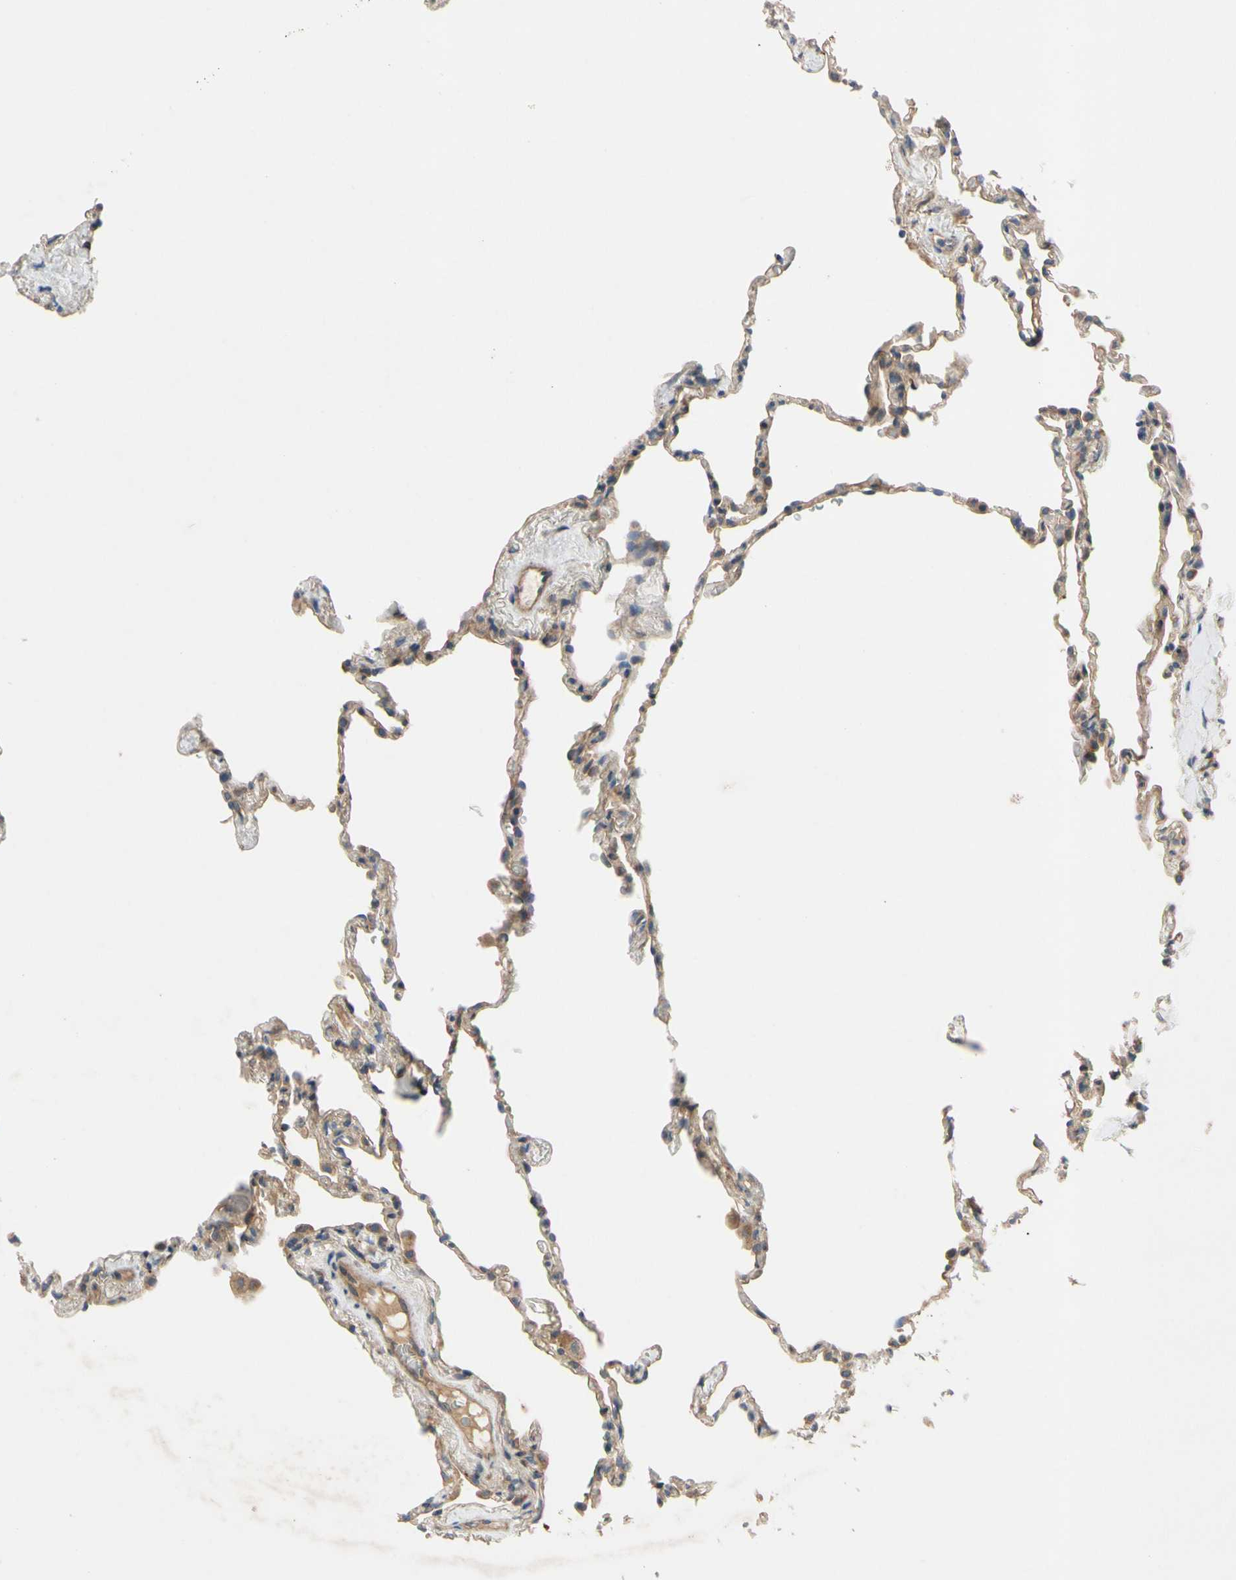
{"staining": {"intensity": "weak", "quantity": ">75%", "location": "cytoplasmic/membranous"}, "tissue": "lung", "cell_type": "Alveolar cells", "image_type": "normal", "snomed": [{"axis": "morphology", "description": "Normal tissue, NOS"}, {"axis": "topography", "description": "Lung"}], "caption": "Immunohistochemistry (DAB) staining of normal human lung shows weak cytoplasmic/membranous protein expression in about >75% of alveolar cells.", "gene": "MBTPS2", "patient": {"sex": "male", "age": 59}}